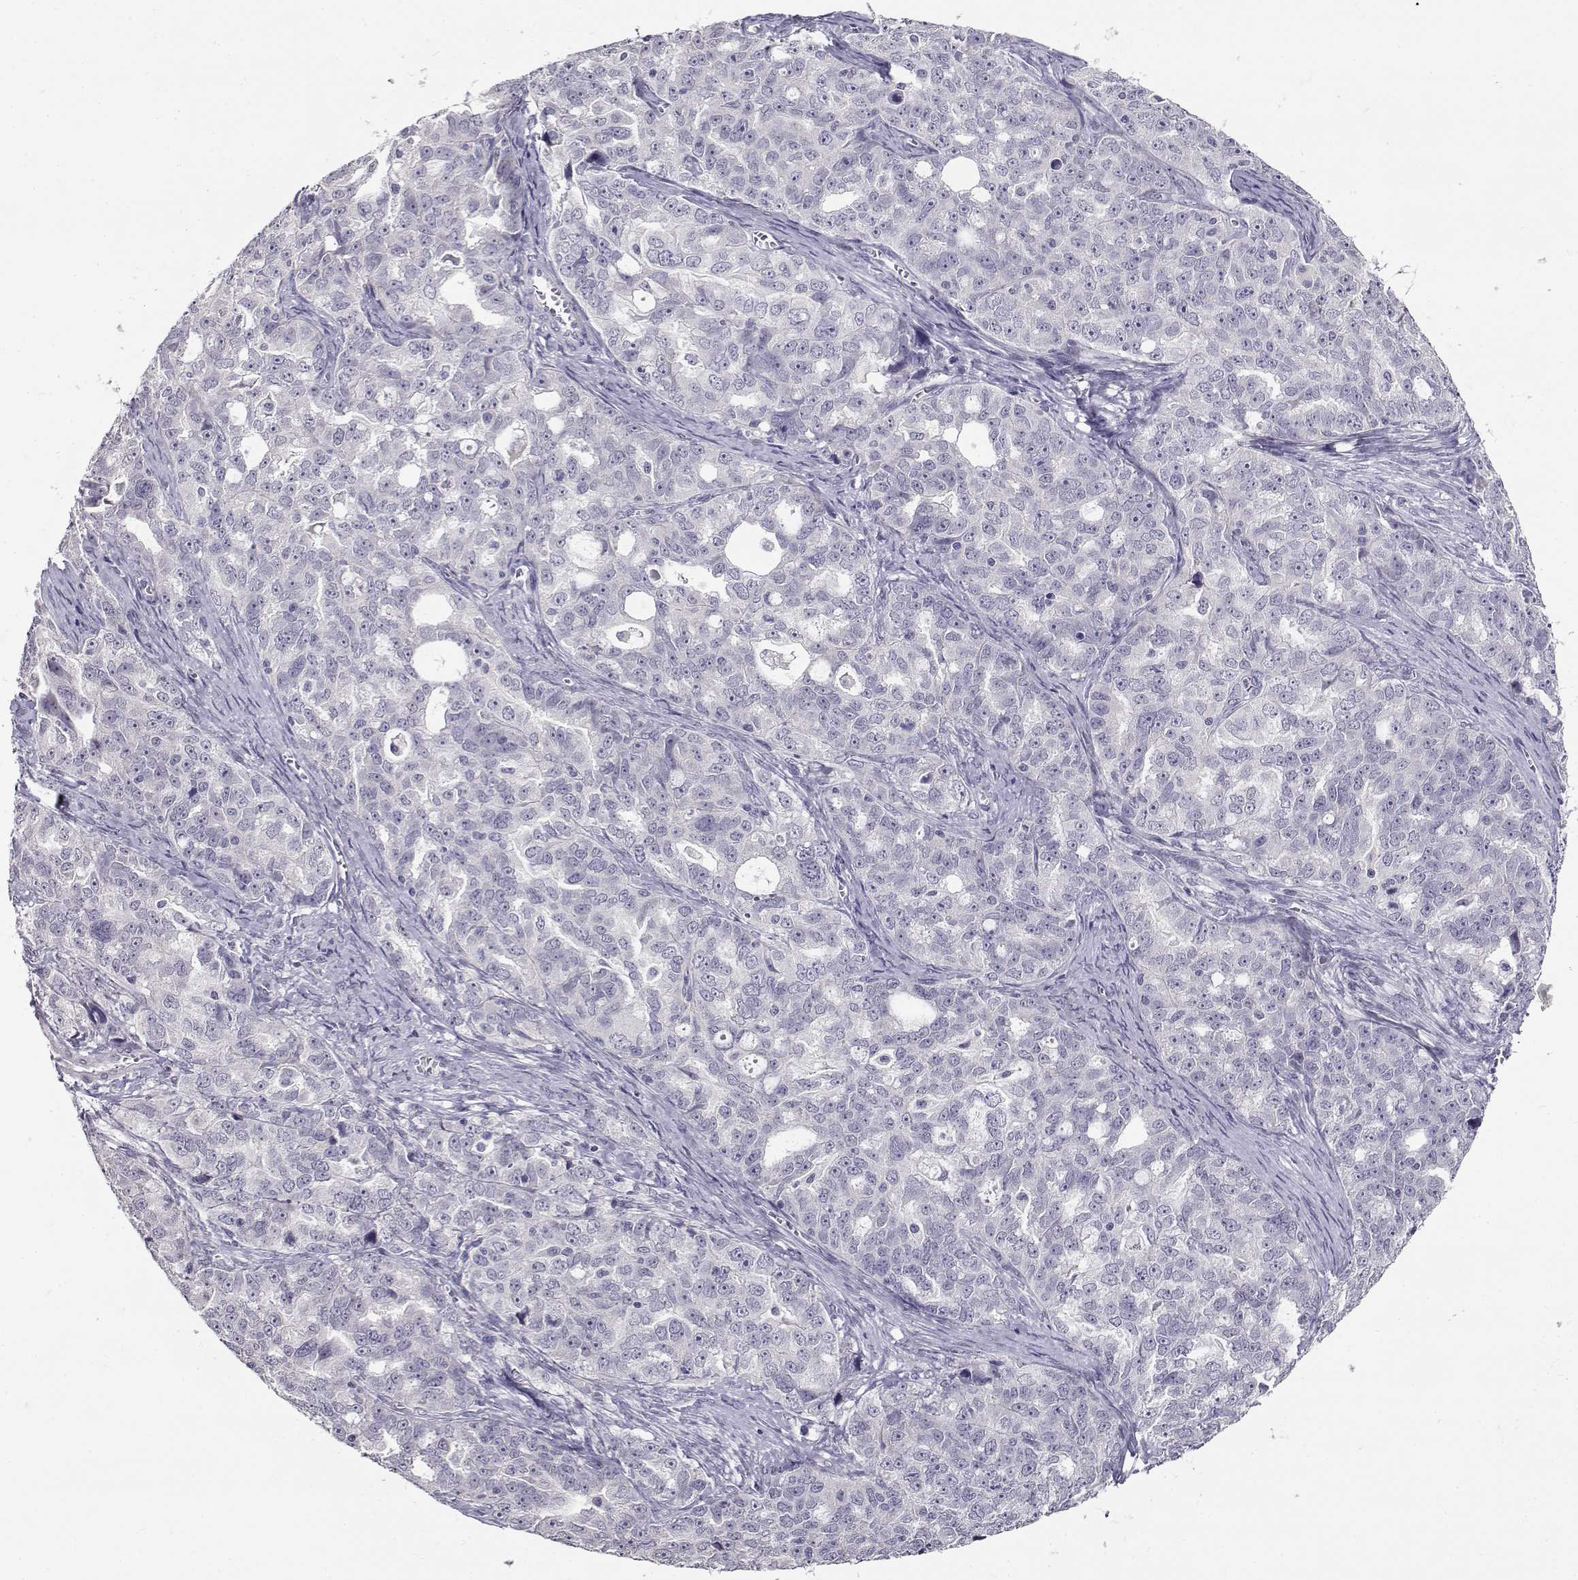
{"staining": {"intensity": "negative", "quantity": "none", "location": "none"}, "tissue": "ovarian cancer", "cell_type": "Tumor cells", "image_type": "cancer", "snomed": [{"axis": "morphology", "description": "Cystadenocarcinoma, serous, NOS"}, {"axis": "topography", "description": "Ovary"}], "caption": "Micrograph shows no significant protein expression in tumor cells of serous cystadenocarcinoma (ovarian).", "gene": "RHOXF2", "patient": {"sex": "female", "age": 51}}